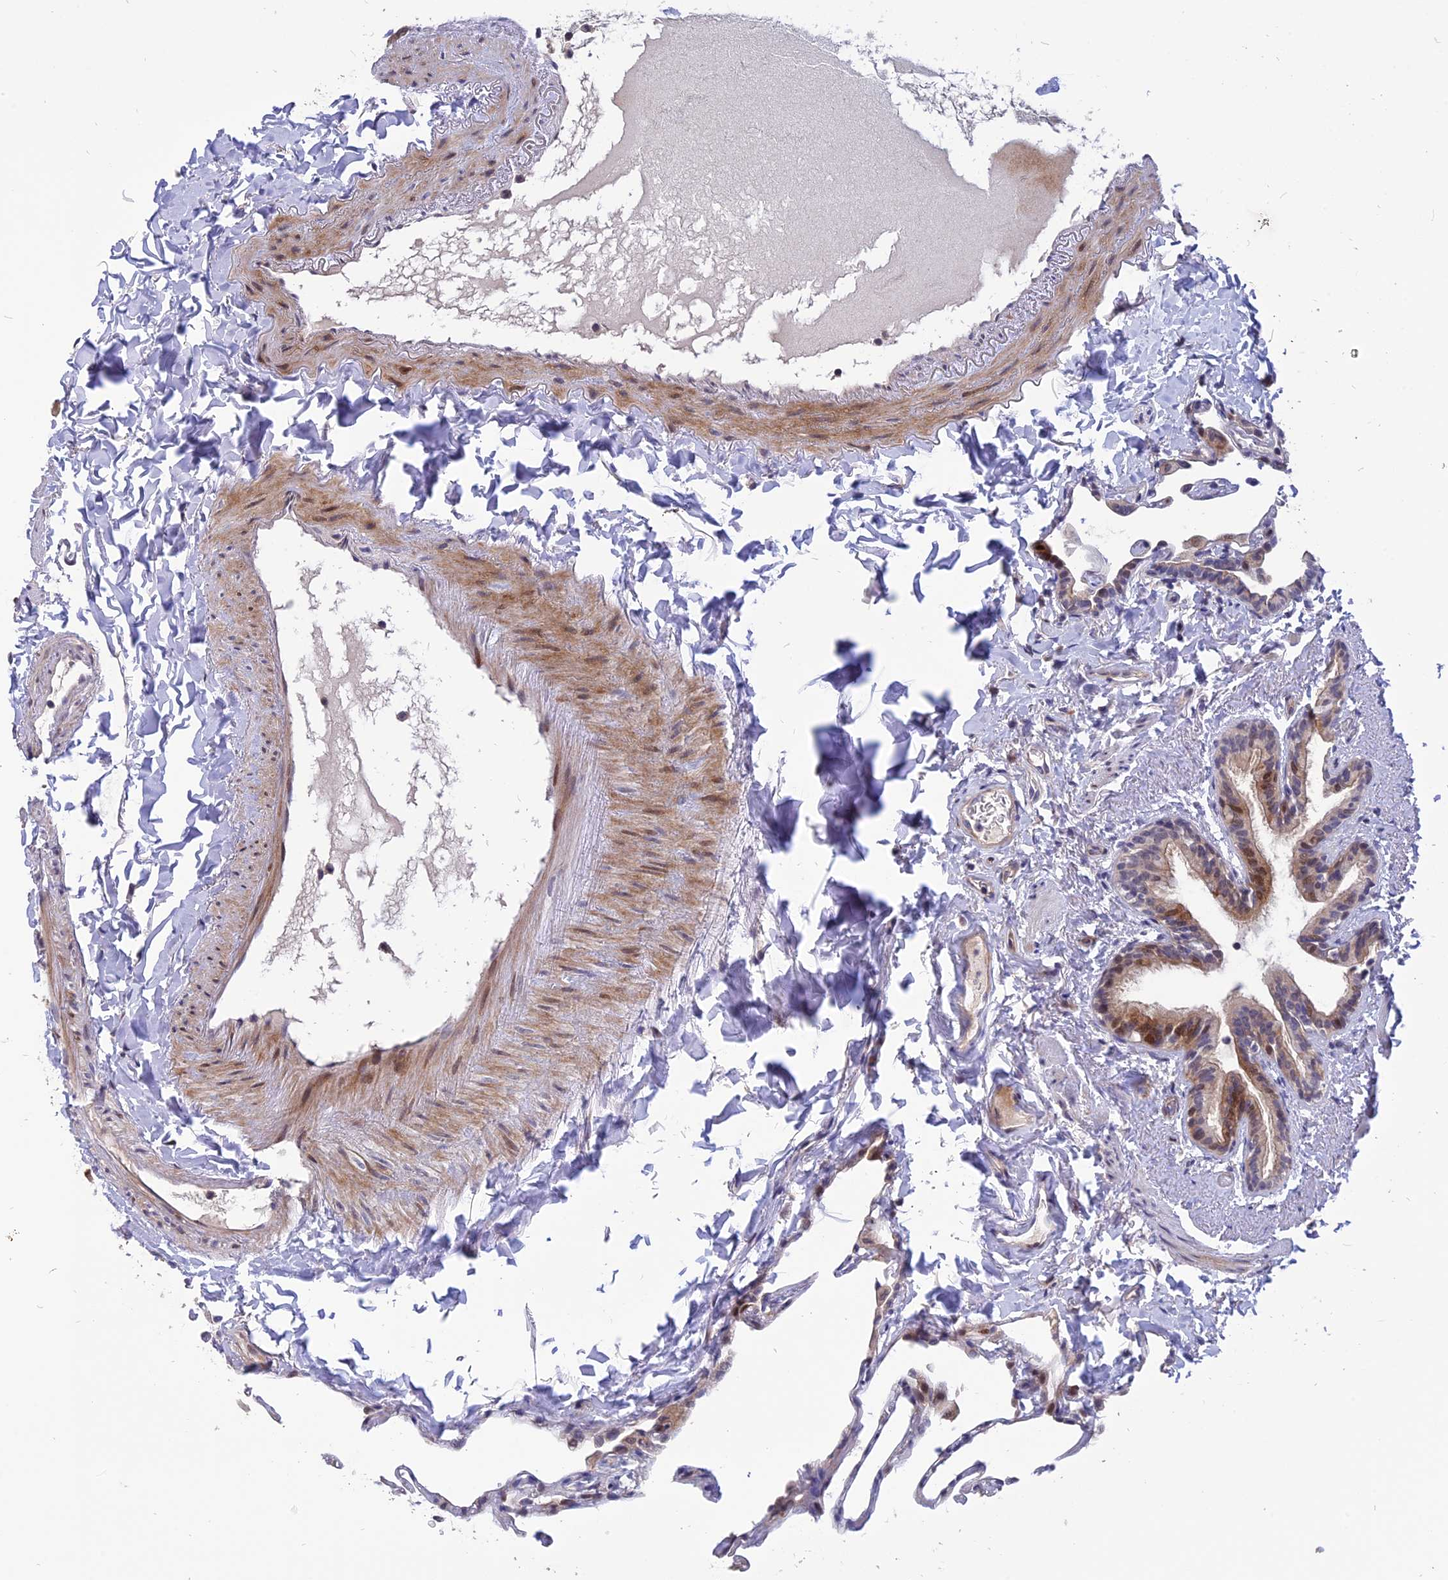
{"staining": {"intensity": "negative", "quantity": "none", "location": "none"}, "tissue": "lung", "cell_type": "Alveolar cells", "image_type": "normal", "snomed": [{"axis": "morphology", "description": "Normal tissue, NOS"}, {"axis": "topography", "description": "Lung"}], "caption": "Alveolar cells show no significant protein staining in benign lung. (Stains: DAB IHC with hematoxylin counter stain, Microscopy: brightfield microscopy at high magnification).", "gene": "TMEM263", "patient": {"sex": "male", "age": 65}}